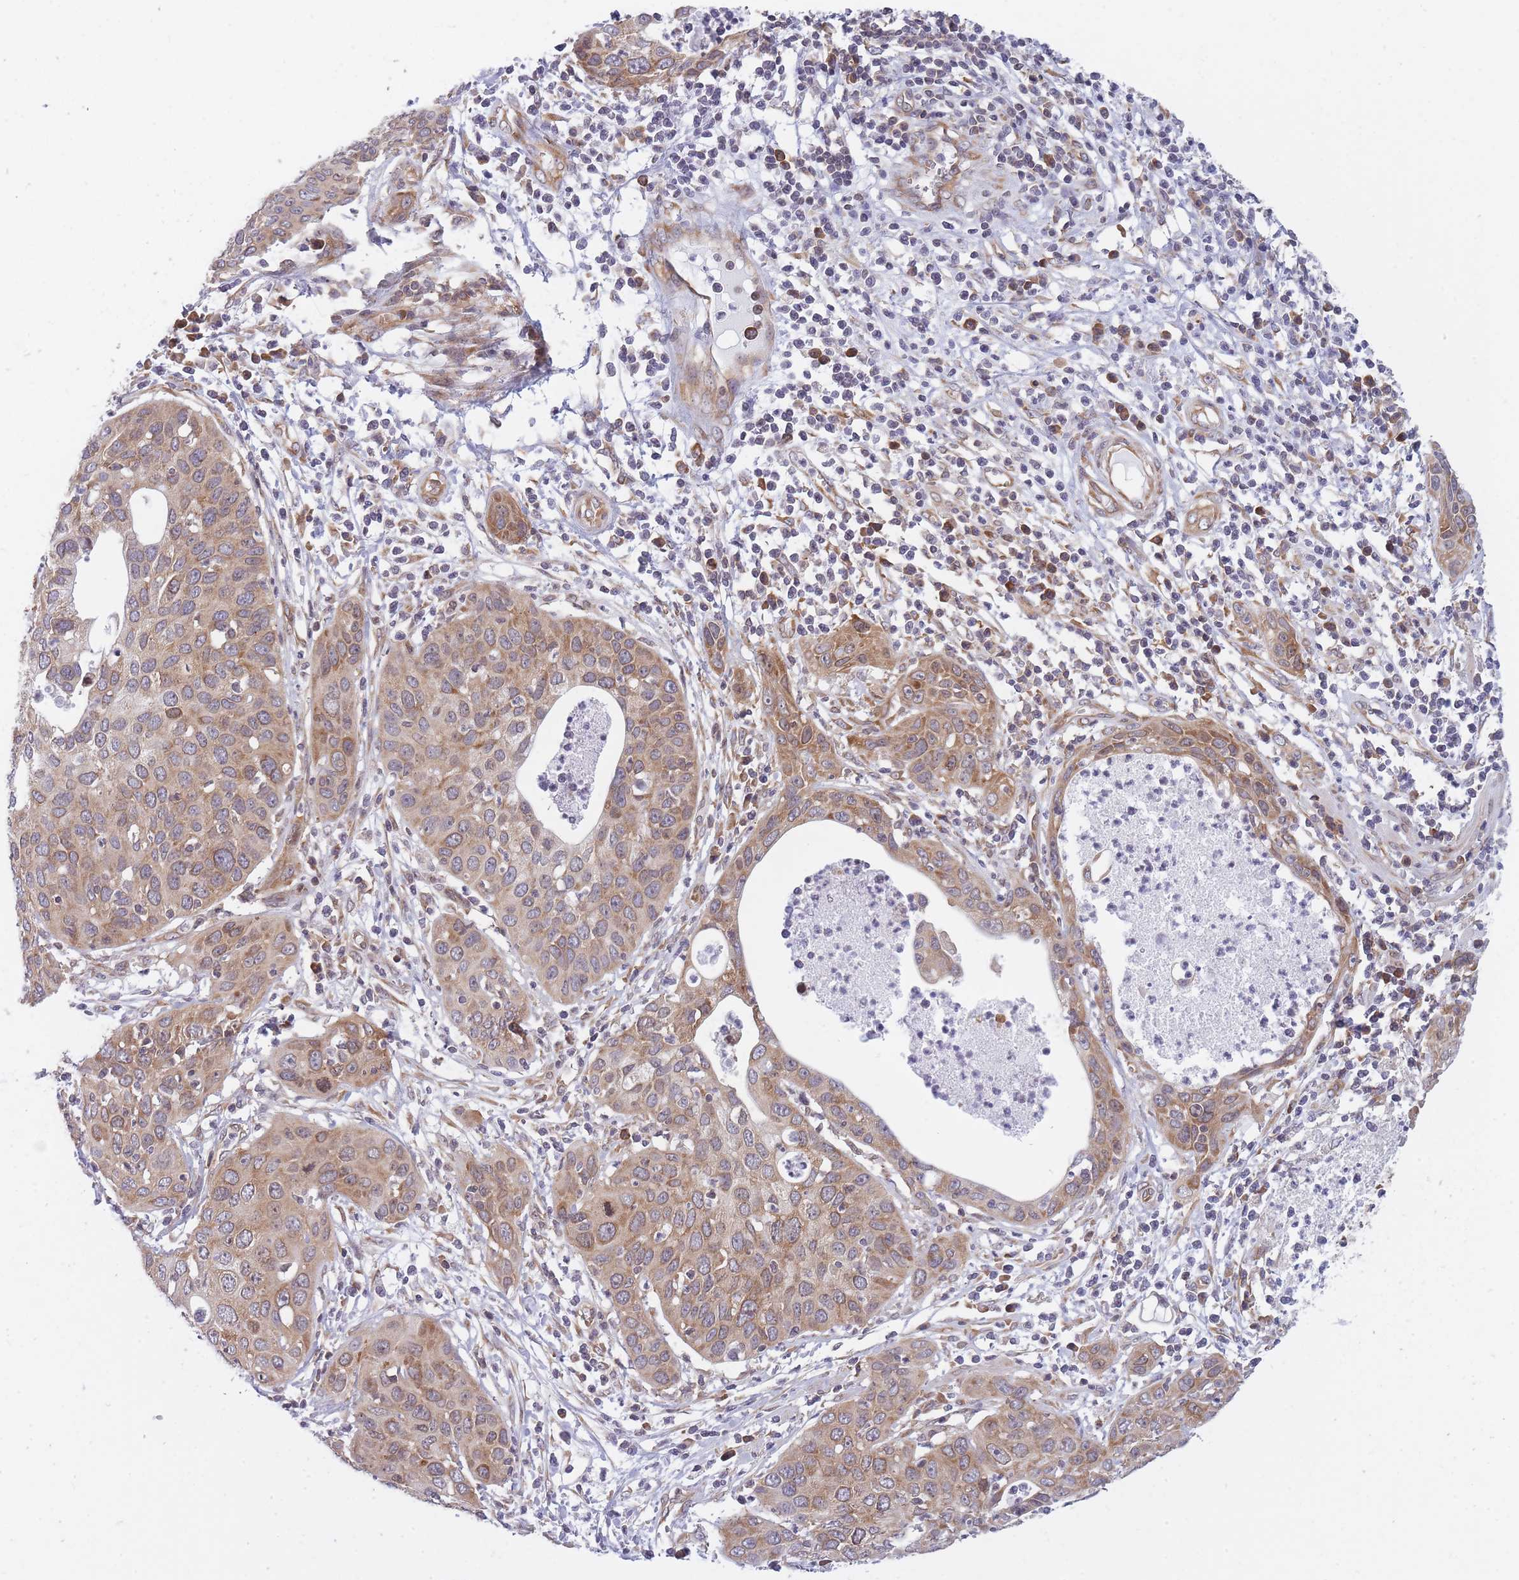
{"staining": {"intensity": "moderate", "quantity": ">75%", "location": "cytoplasmic/membranous"}, "tissue": "cervical cancer", "cell_type": "Tumor cells", "image_type": "cancer", "snomed": [{"axis": "morphology", "description": "Squamous cell carcinoma, NOS"}, {"axis": "topography", "description": "Cervix"}], "caption": "Protein expression analysis of cervical squamous cell carcinoma reveals moderate cytoplasmic/membranous positivity in approximately >75% of tumor cells.", "gene": "CCDC124", "patient": {"sex": "female", "age": 36}}